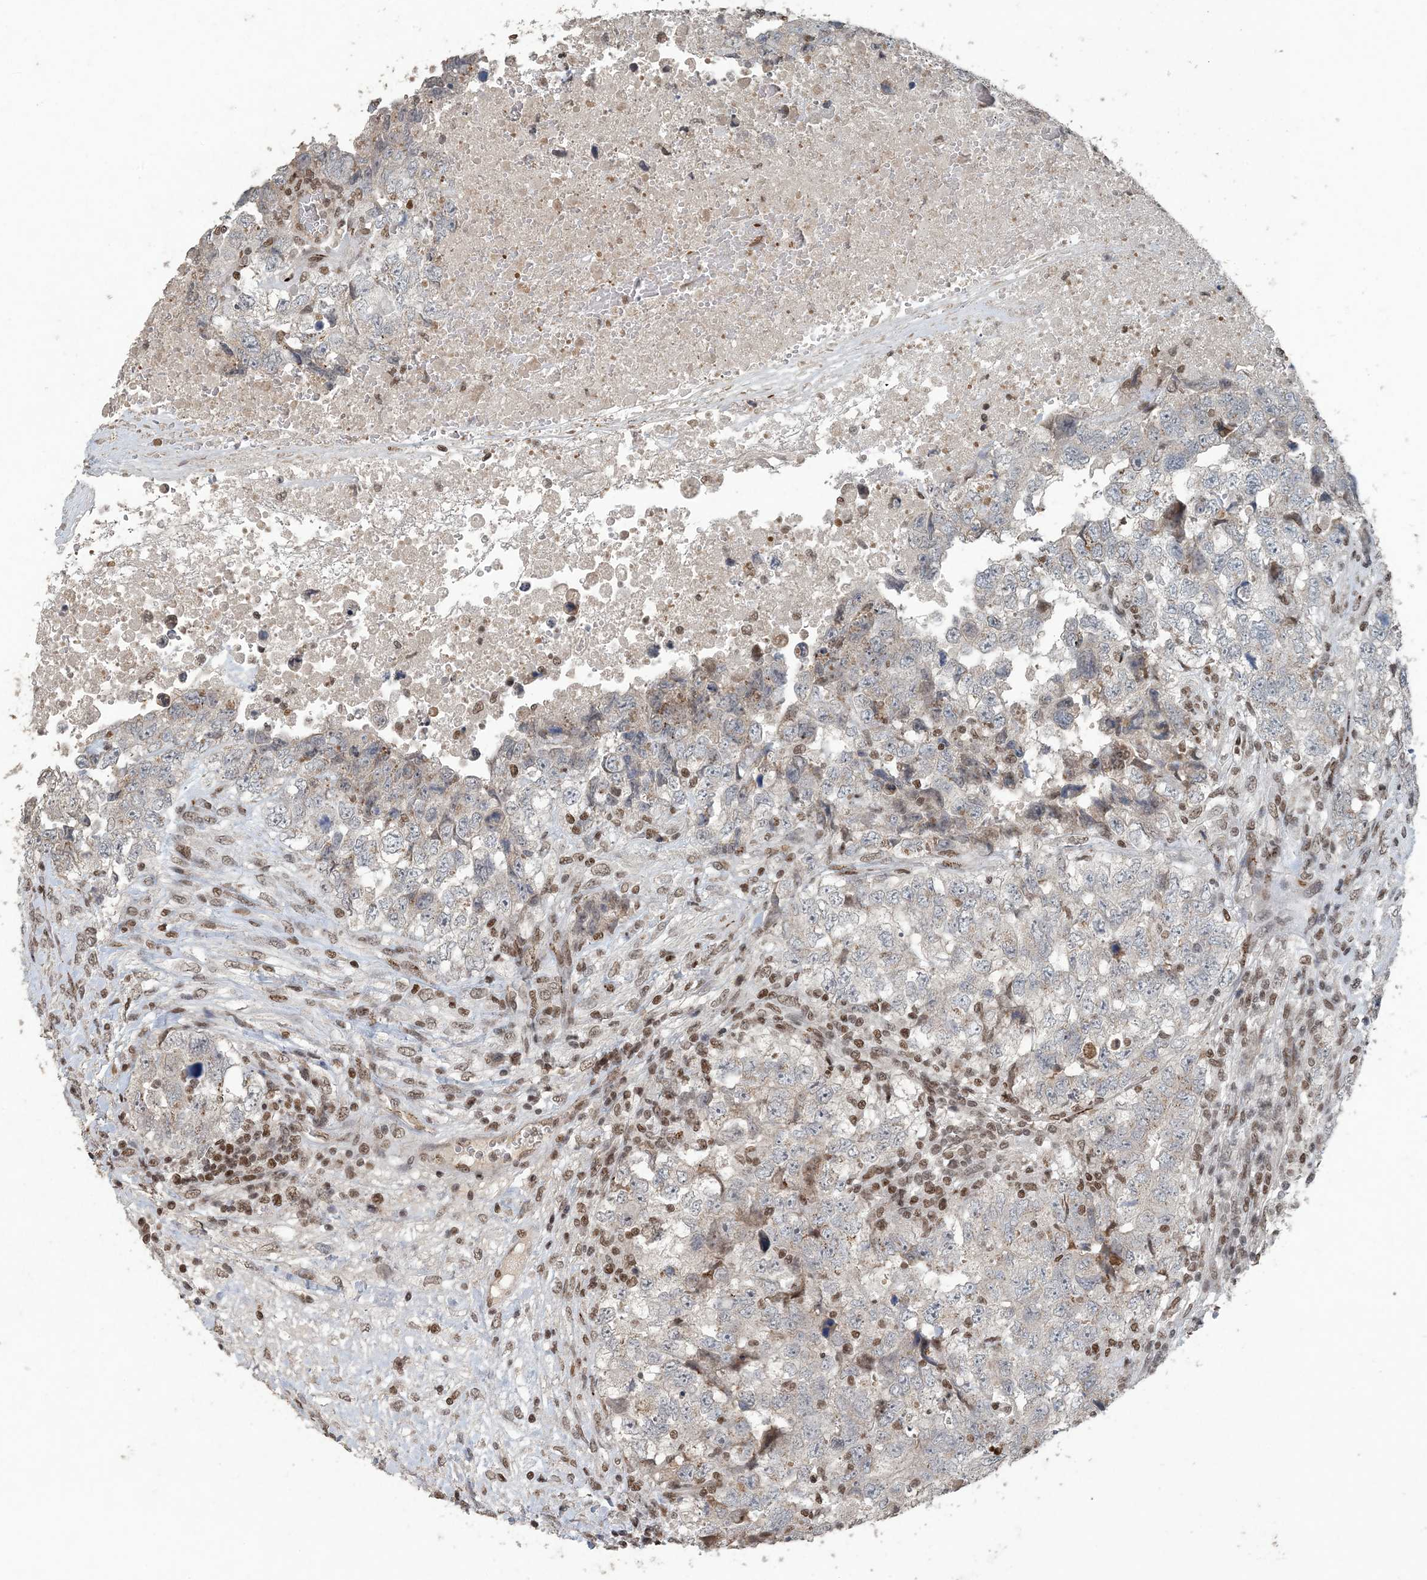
{"staining": {"intensity": "negative", "quantity": "none", "location": "none"}, "tissue": "testis cancer", "cell_type": "Tumor cells", "image_type": "cancer", "snomed": [{"axis": "morphology", "description": "Carcinoma, Embryonal, NOS"}, {"axis": "topography", "description": "Testis"}], "caption": "Immunohistochemistry micrograph of neoplastic tissue: testis embryonal carcinoma stained with DAB (3,3'-diaminobenzidine) exhibits no significant protein expression in tumor cells. Brightfield microscopy of IHC stained with DAB (brown) and hematoxylin (blue), captured at high magnification.", "gene": "MBD2", "patient": {"sex": "male", "age": 37}}